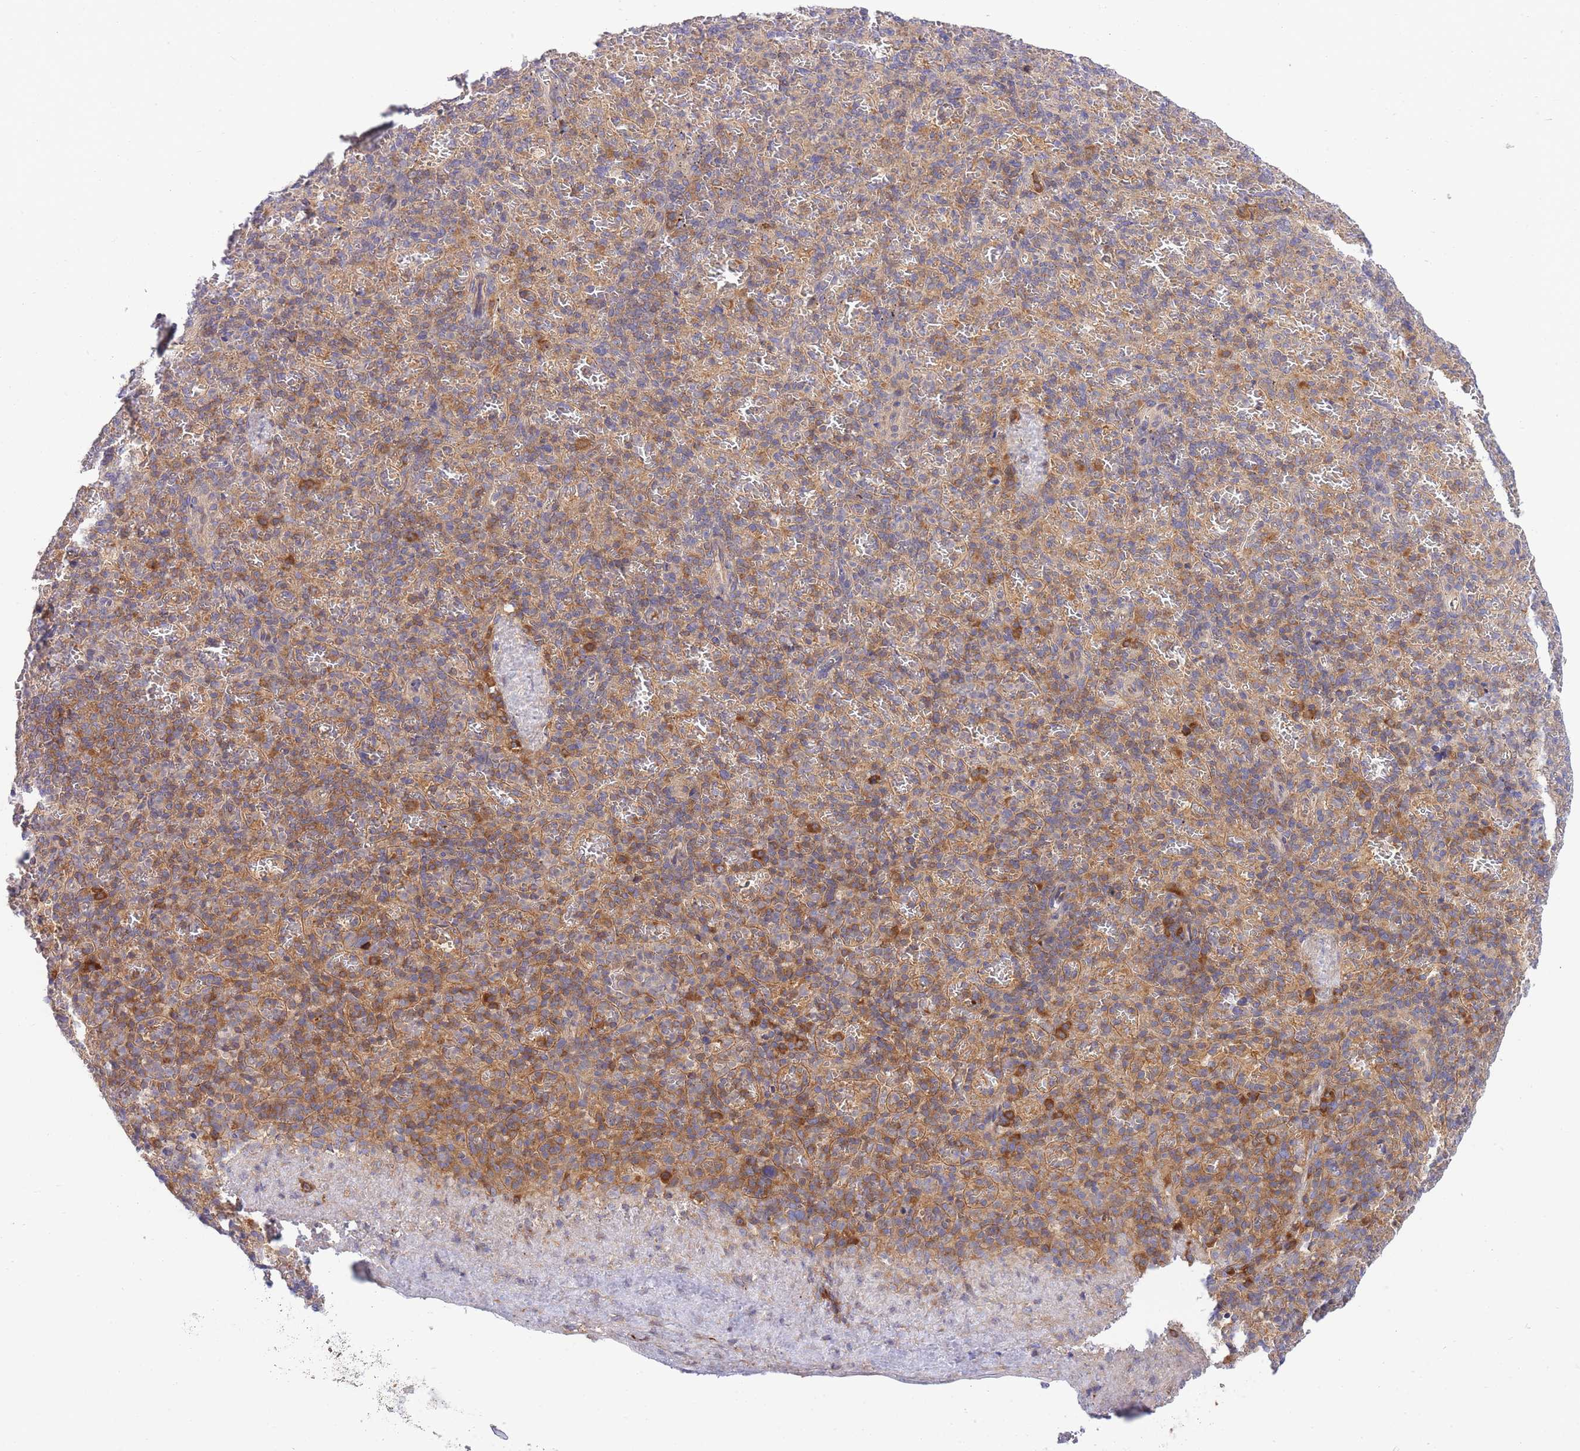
{"staining": {"intensity": "moderate", "quantity": "<25%", "location": "cytoplasmic/membranous"}, "tissue": "spleen", "cell_type": "Cells in red pulp", "image_type": "normal", "snomed": [{"axis": "morphology", "description": "Normal tissue, NOS"}, {"axis": "topography", "description": "Spleen"}], "caption": "This image exhibits immunohistochemistry staining of normal spleen, with low moderate cytoplasmic/membranous expression in approximately <25% of cells in red pulp.", "gene": "EIF2B2", "patient": {"sex": "female", "age": 74}}